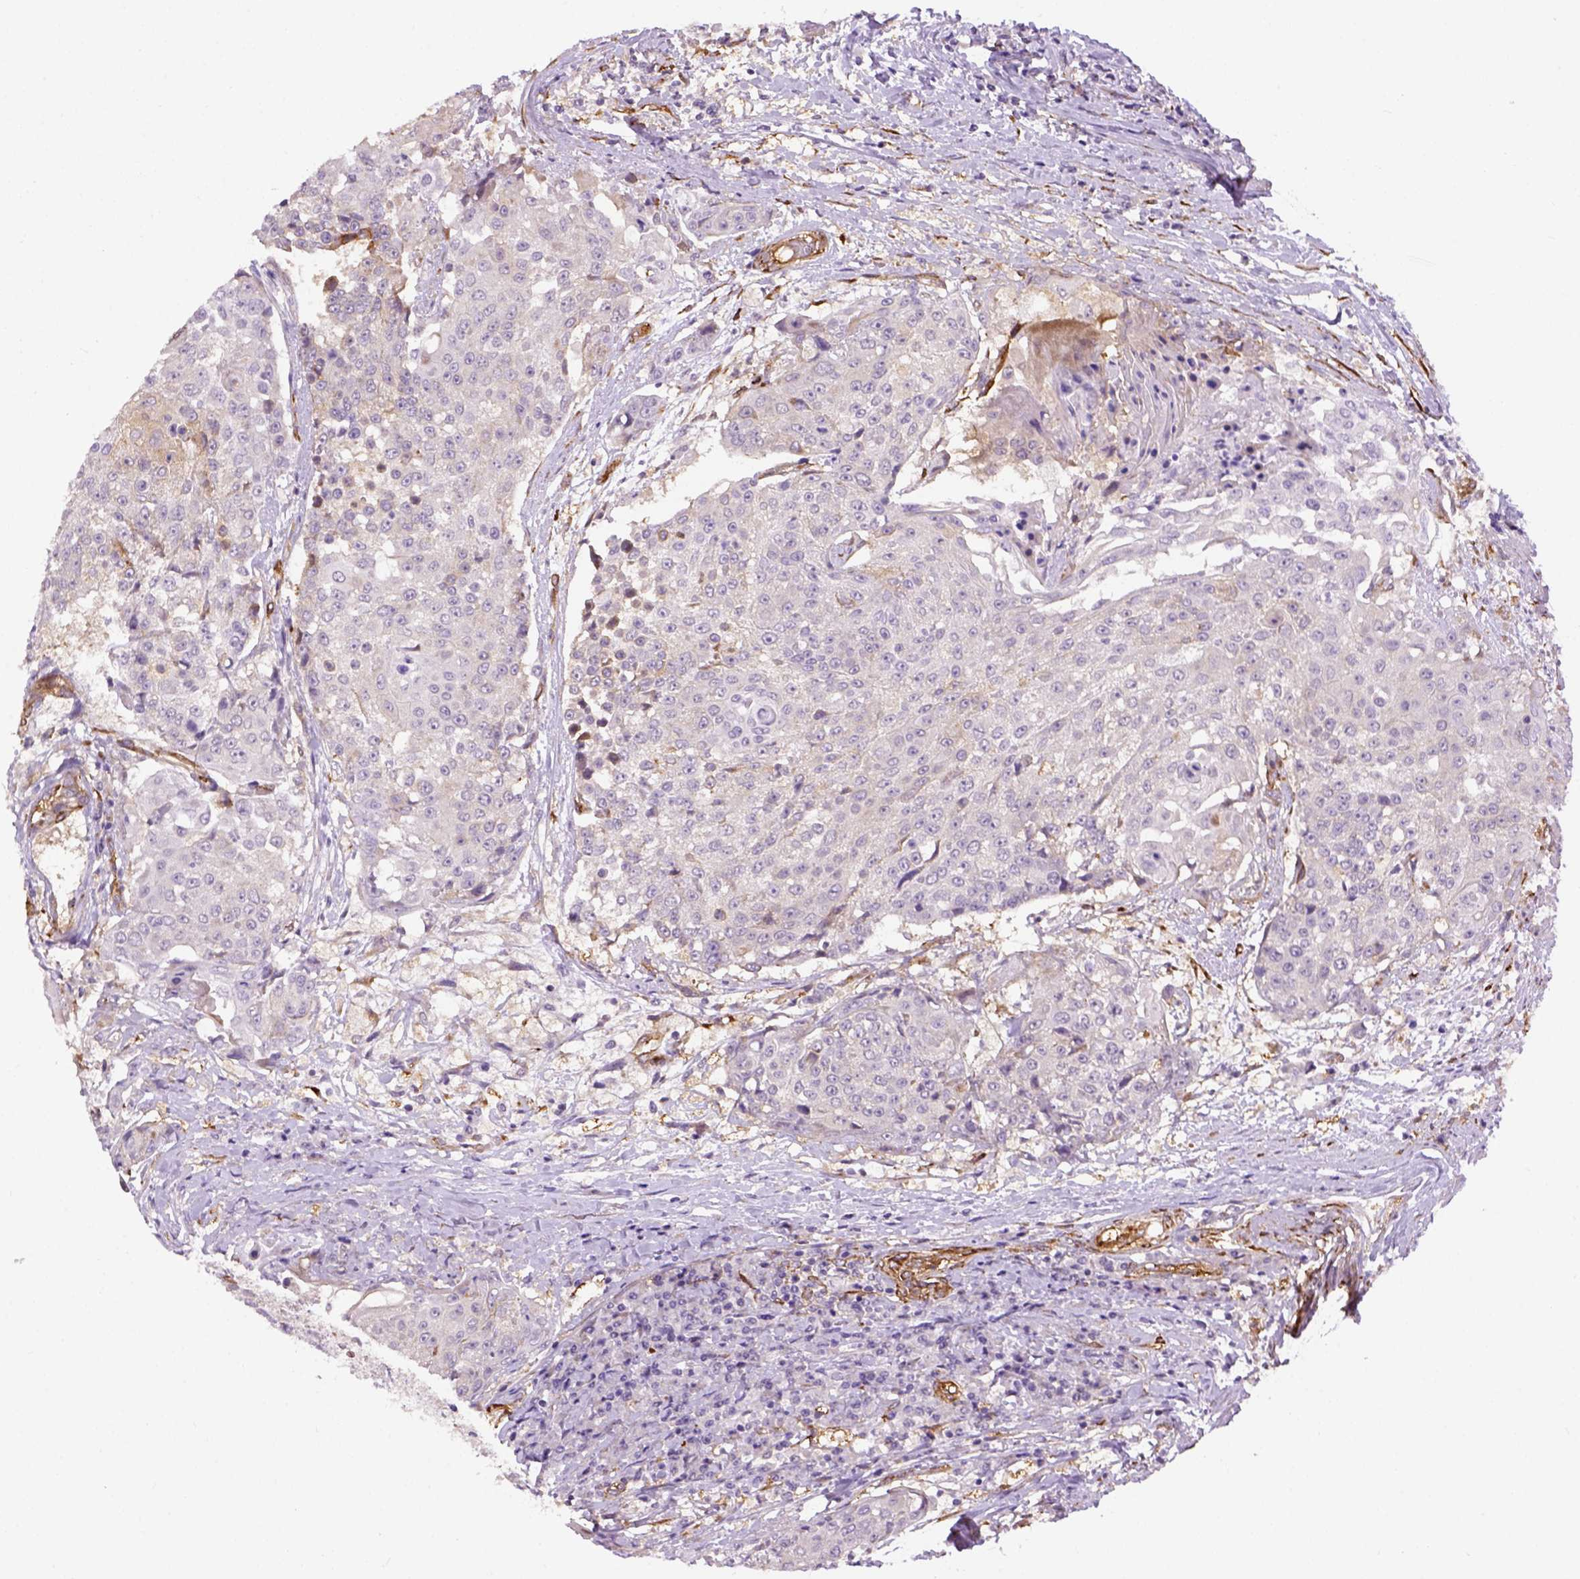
{"staining": {"intensity": "negative", "quantity": "none", "location": "none"}, "tissue": "urothelial cancer", "cell_type": "Tumor cells", "image_type": "cancer", "snomed": [{"axis": "morphology", "description": "Urothelial carcinoma, High grade"}, {"axis": "topography", "description": "Urinary bladder"}], "caption": "Protein analysis of high-grade urothelial carcinoma exhibits no significant positivity in tumor cells.", "gene": "KAZN", "patient": {"sex": "female", "age": 63}}